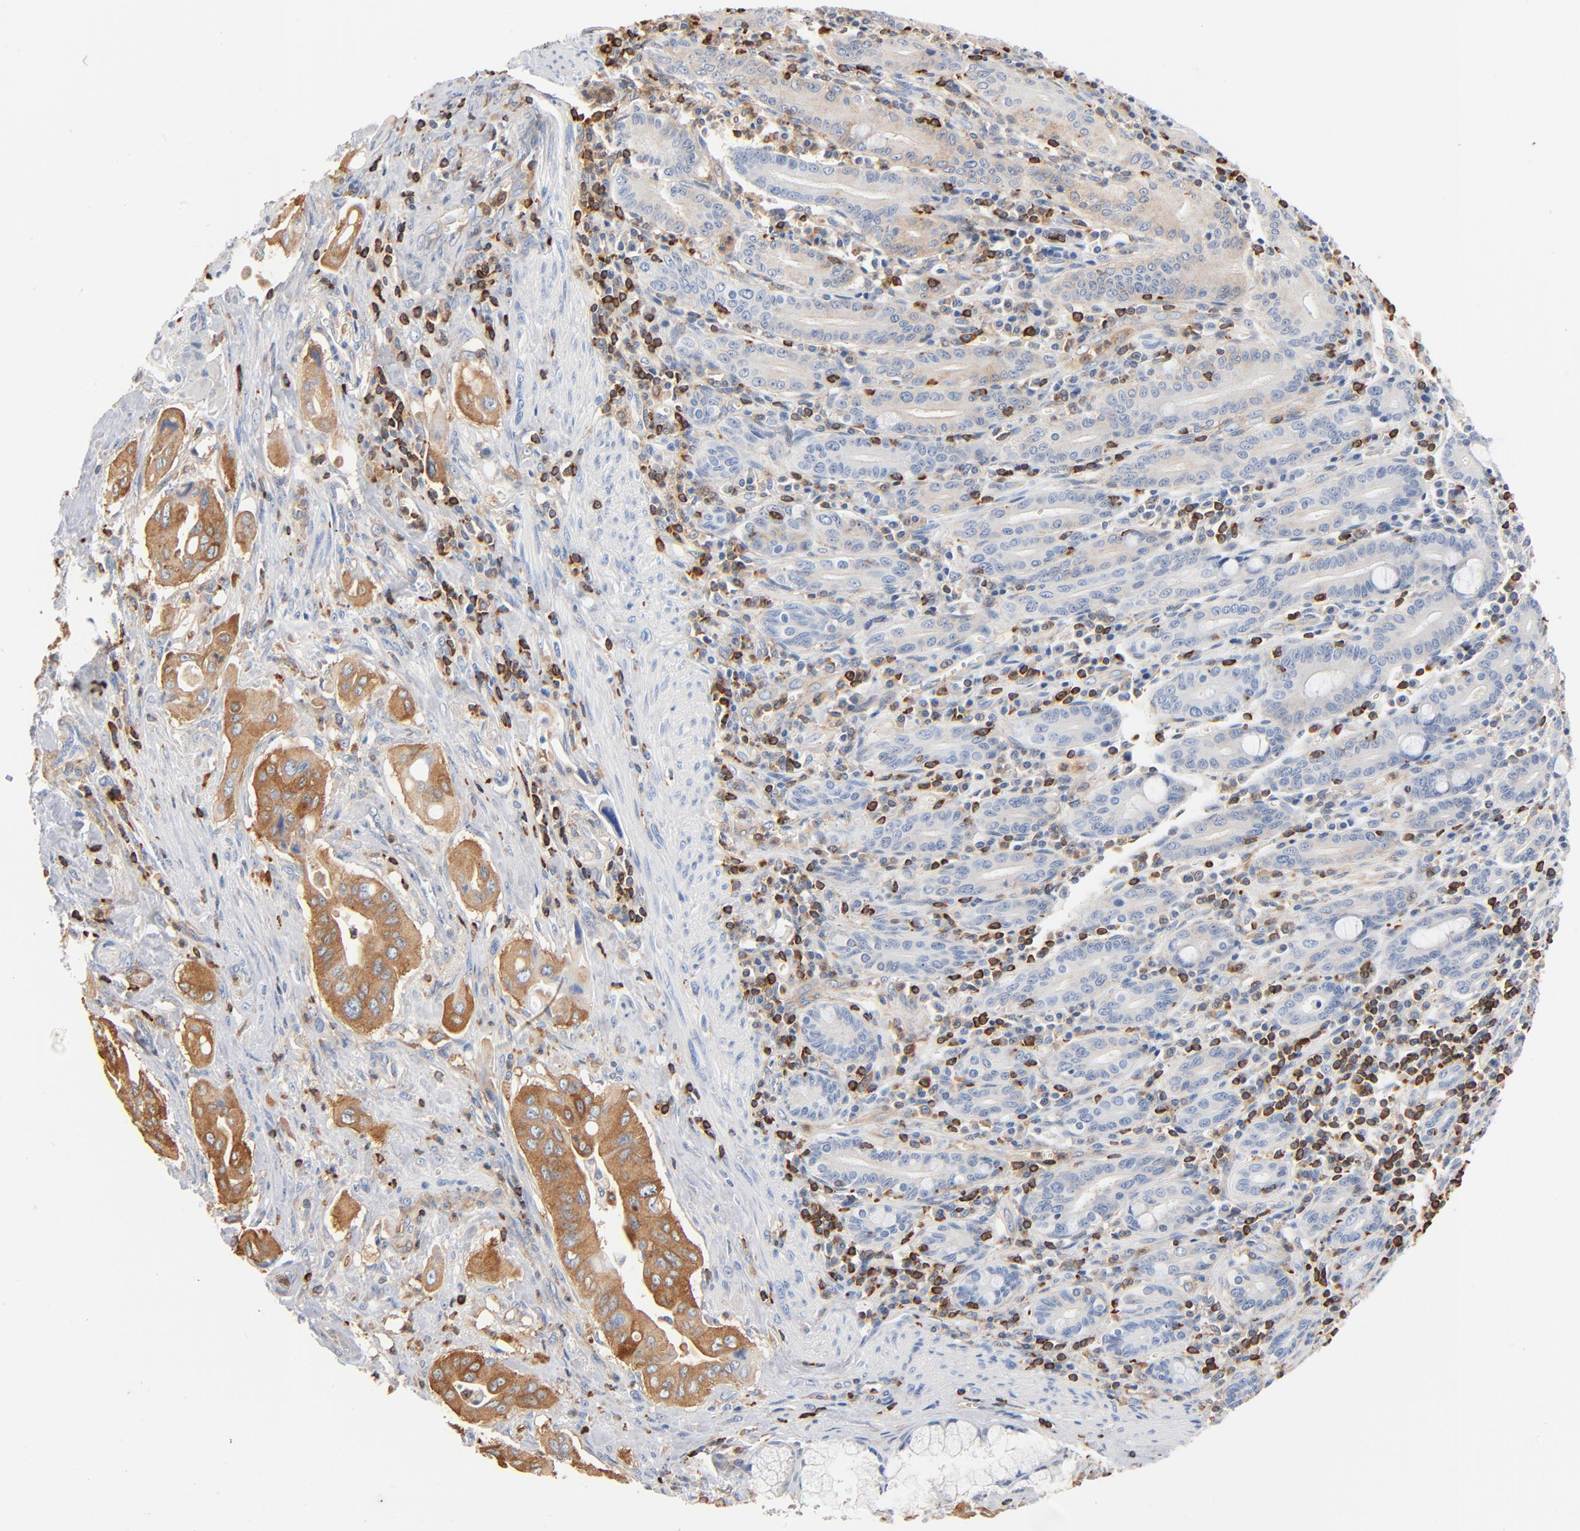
{"staining": {"intensity": "moderate", "quantity": ">75%", "location": "cytoplasmic/membranous"}, "tissue": "pancreatic cancer", "cell_type": "Tumor cells", "image_type": "cancer", "snomed": [{"axis": "morphology", "description": "Adenocarcinoma, NOS"}, {"axis": "topography", "description": "Pancreas"}], "caption": "Protein staining reveals moderate cytoplasmic/membranous staining in approximately >75% of tumor cells in adenocarcinoma (pancreatic).", "gene": "SH3KBP1", "patient": {"sex": "male", "age": 77}}